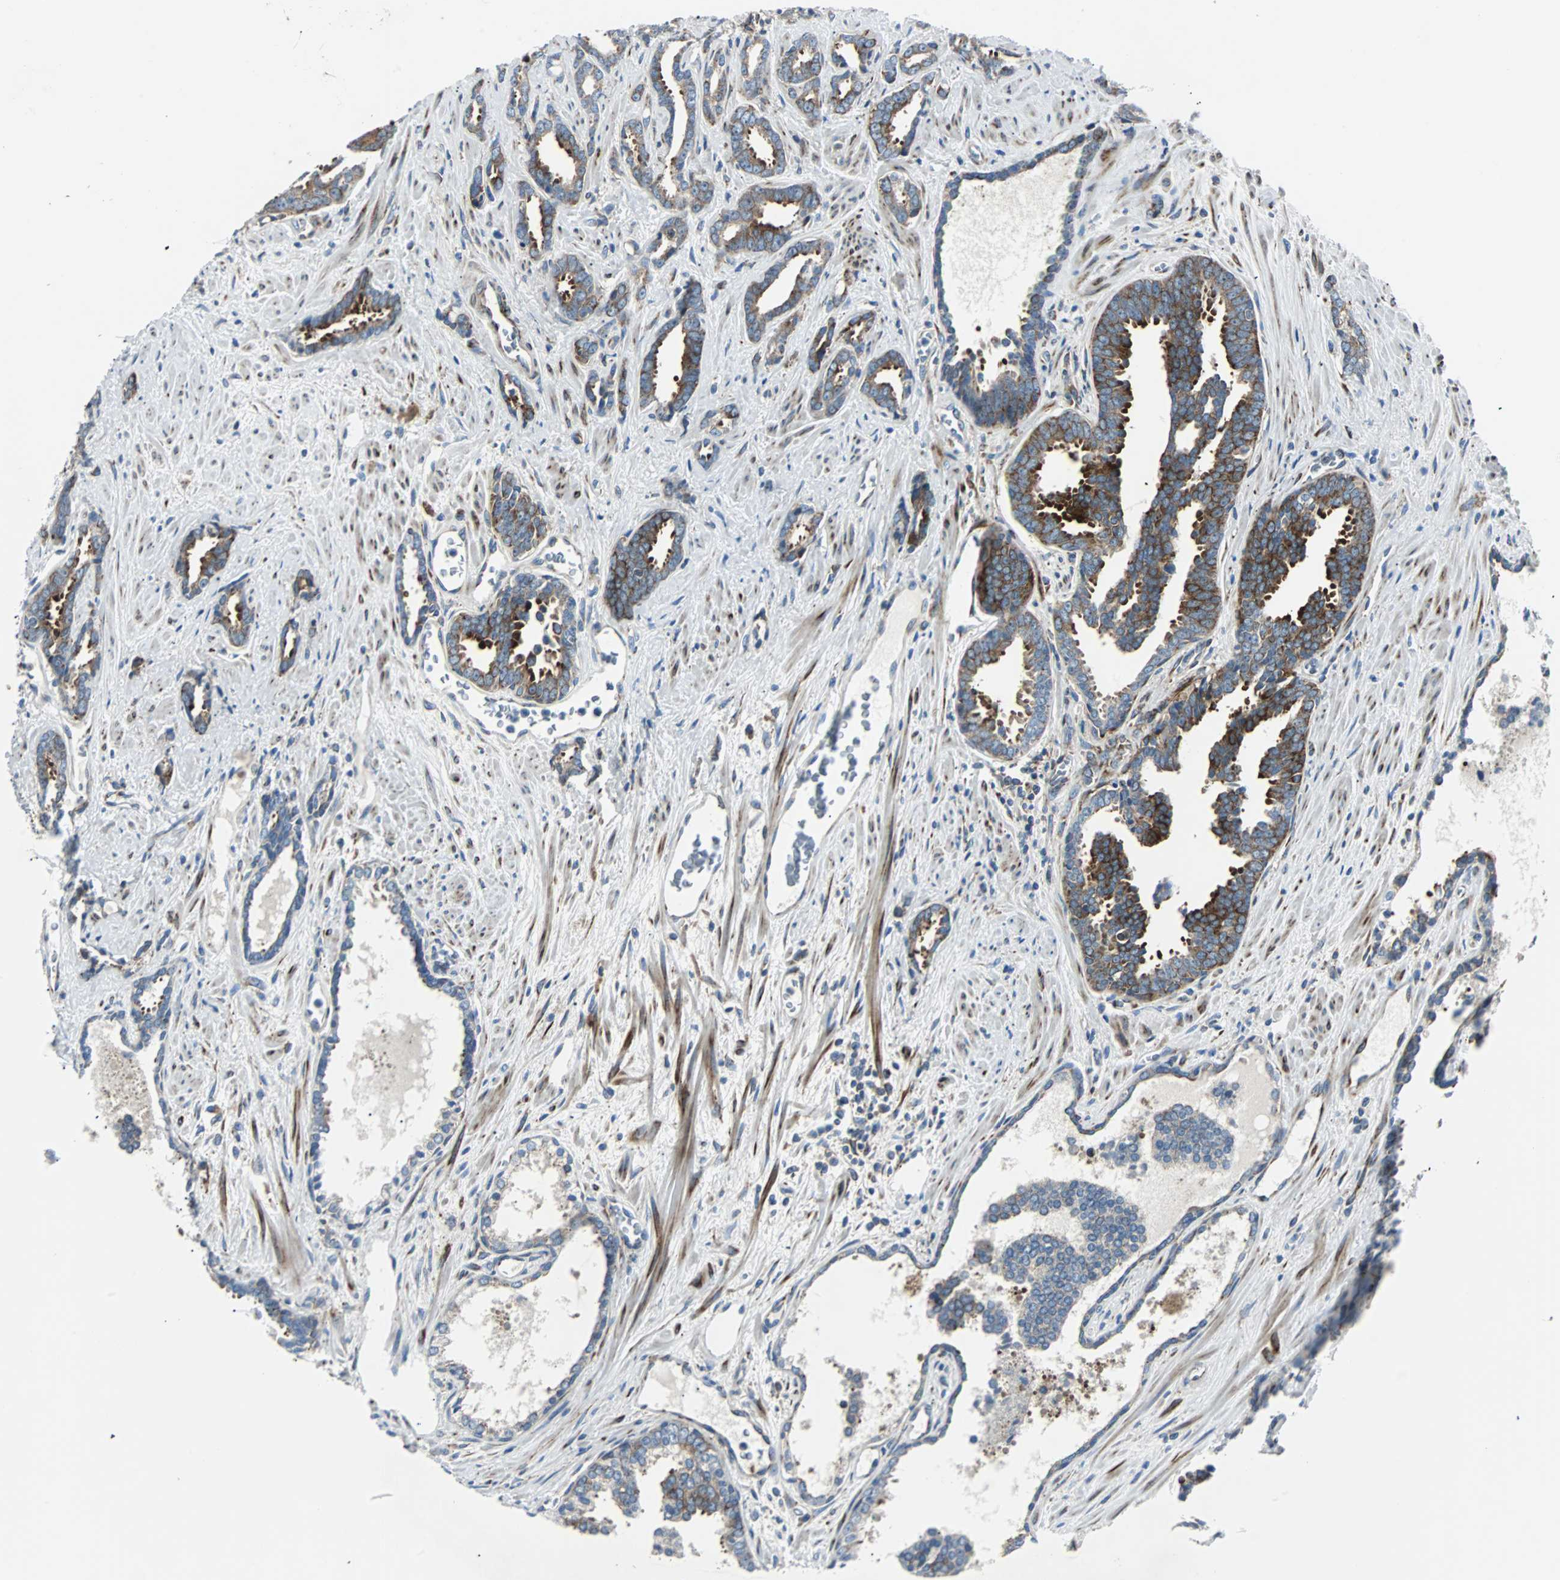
{"staining": {"intensity": "moderate", "quantity": ">75%", "location": "cytoplasmic/membranous"}, "tissue": "prostate cancer", "cell_type": "Tumor cells", "image_type": "cancer", "snomed": [{"axis": "morphology", "description": "Adenocarcinoma, High grade"}, {"axis": "topography", "description": "Prostate"}], "caption": "Brown immunohistochemical staining in human prostate cancer demonstrates moderate cytoplasmic/membranous staining in approximately >75% of tumor cells. (DAB IHC, brown staining for protein, blue staining for nuclei).", "gene": "BBC3", "patient": {"sex": "male", "age": 67}}